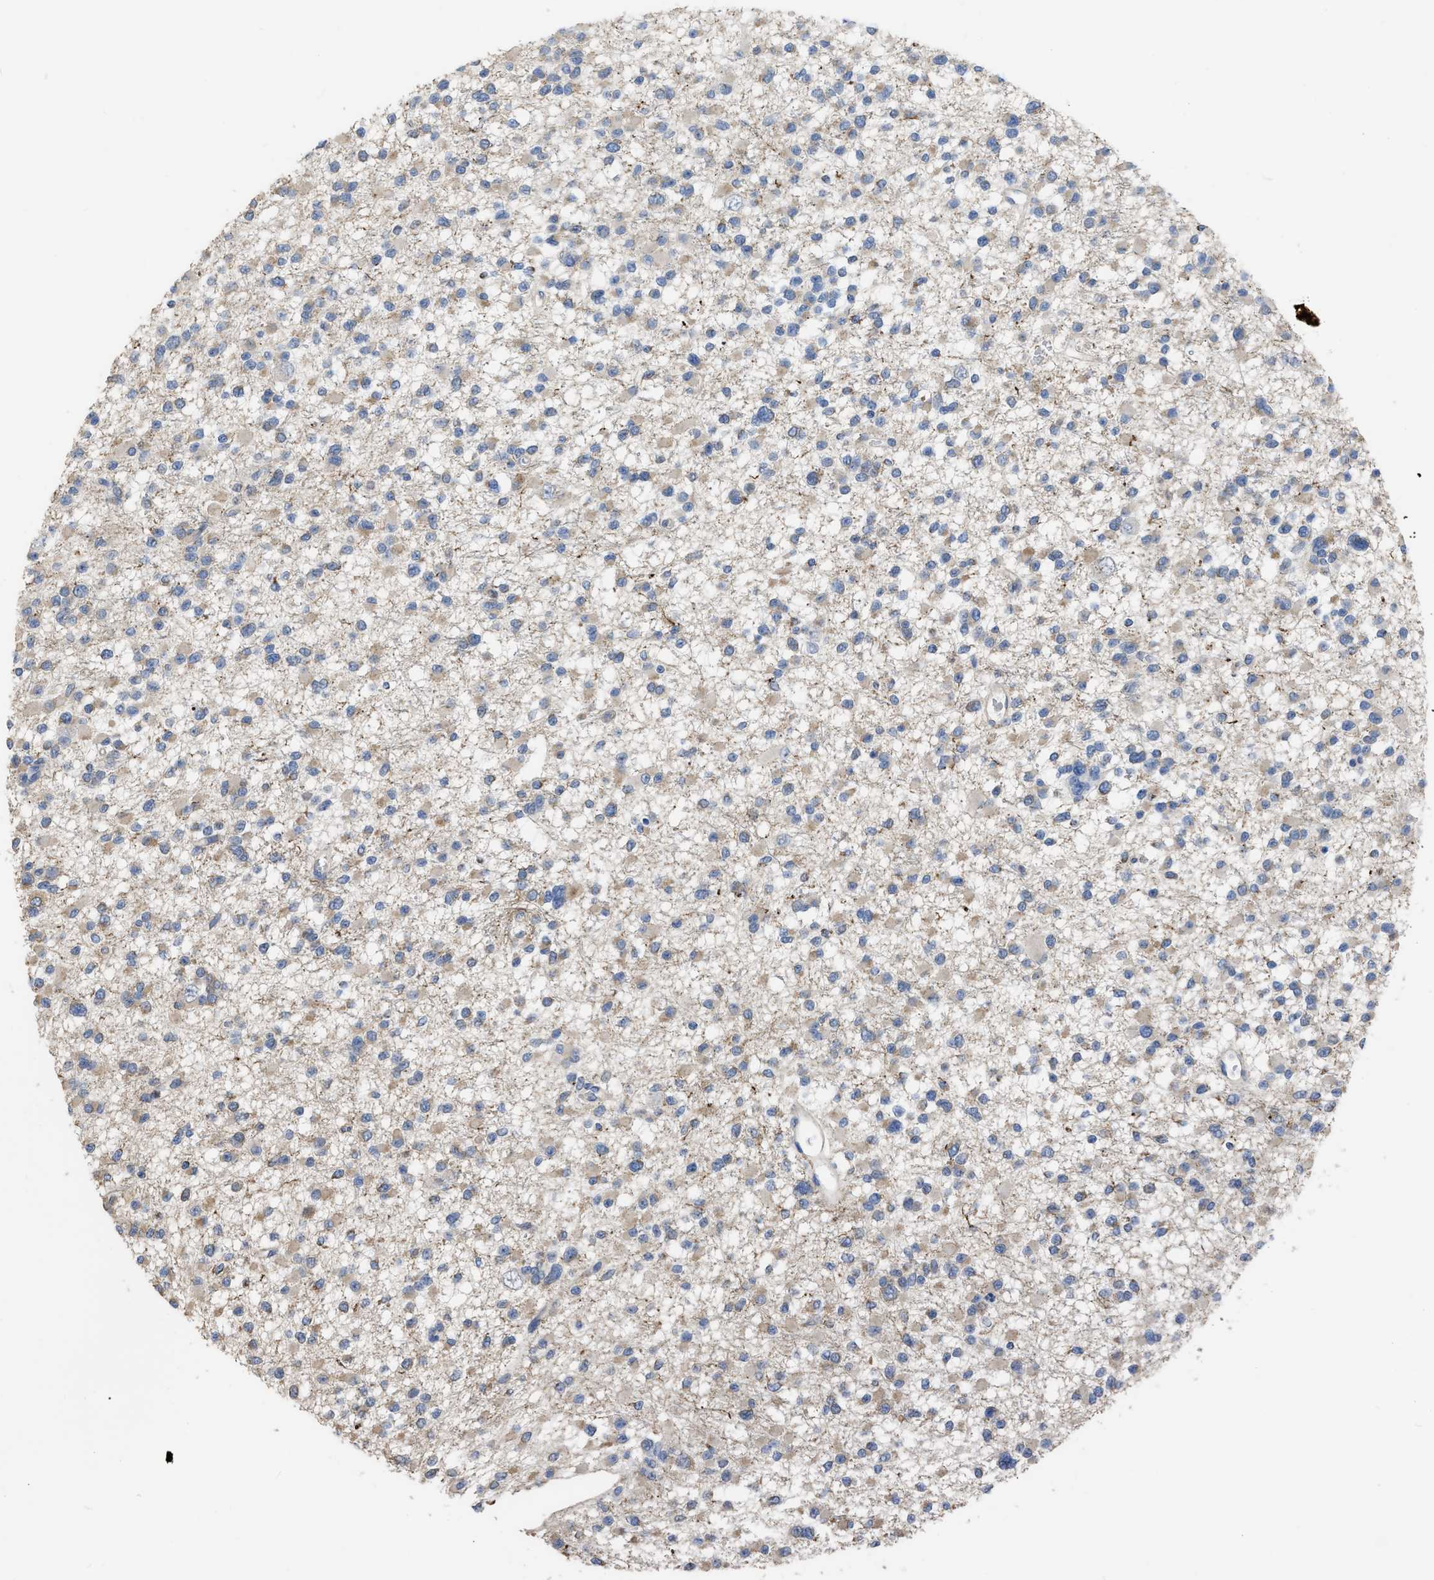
{"staining": {"intensity": "weak", "quantity": ">75%", "location": "cytoplasmic/membranous"}, "tissue": "glioma", "cell_type": "Tumor cells", "image_type": "cancer", "snomed": [{"axis": "morphology", "description": "Glioma, malignant, Low grade"}, {"axis": "topography", "description": "Brain"}], "caption": "Glioma stained with a brown dye shows weak cytoplasmic/membranous positive positivity in approximately >75% of tumor cells.", "gene": "AK2", "patient": {"sex": "female", "age": 22}}